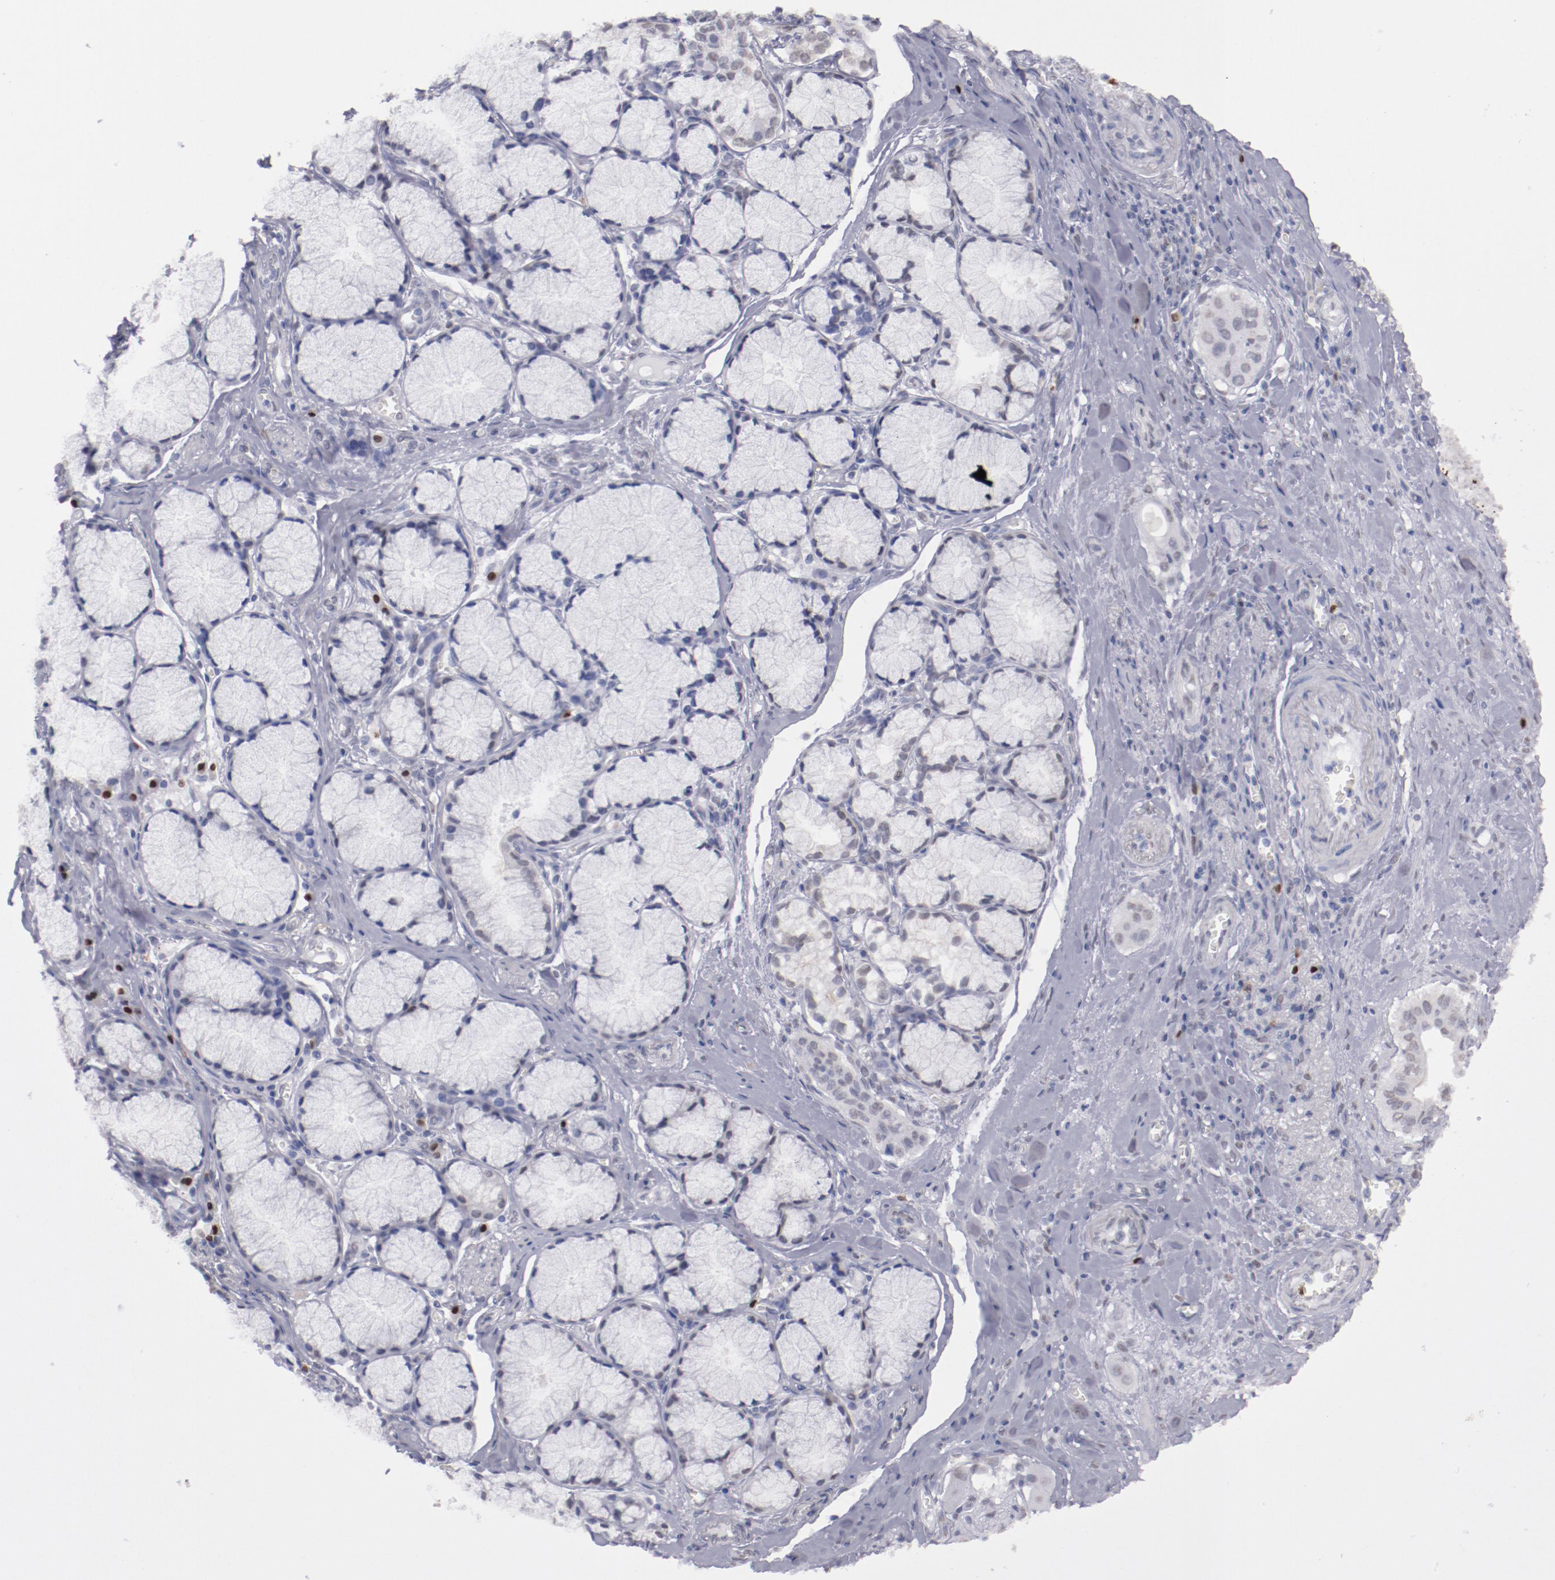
{"staining": {"intensity": "negative", "quantity": "none", "location": "none"}, "tissue": "pancreatic cancer", "cell_type": "Tumor cells", "image_type": "cancer", "snomed": [{"axis": "morphology", "description": "Adenocarcinoma, NOS"}, {"axis": "topography", "description": "Pancreas"}], "caption": "IHC micrograph of neoplastic tissue: human pancreatic cancer stained with DAB demonstrates no significant protein positivity in tumor cells. Brightfield microscopy of immunohistochemistry (IHC) stained with DAB (brown) and hematoxylin (blue), captured at high magnification.", "gene": "IRF4", "patient": {"sex": "male", "age": 77}}